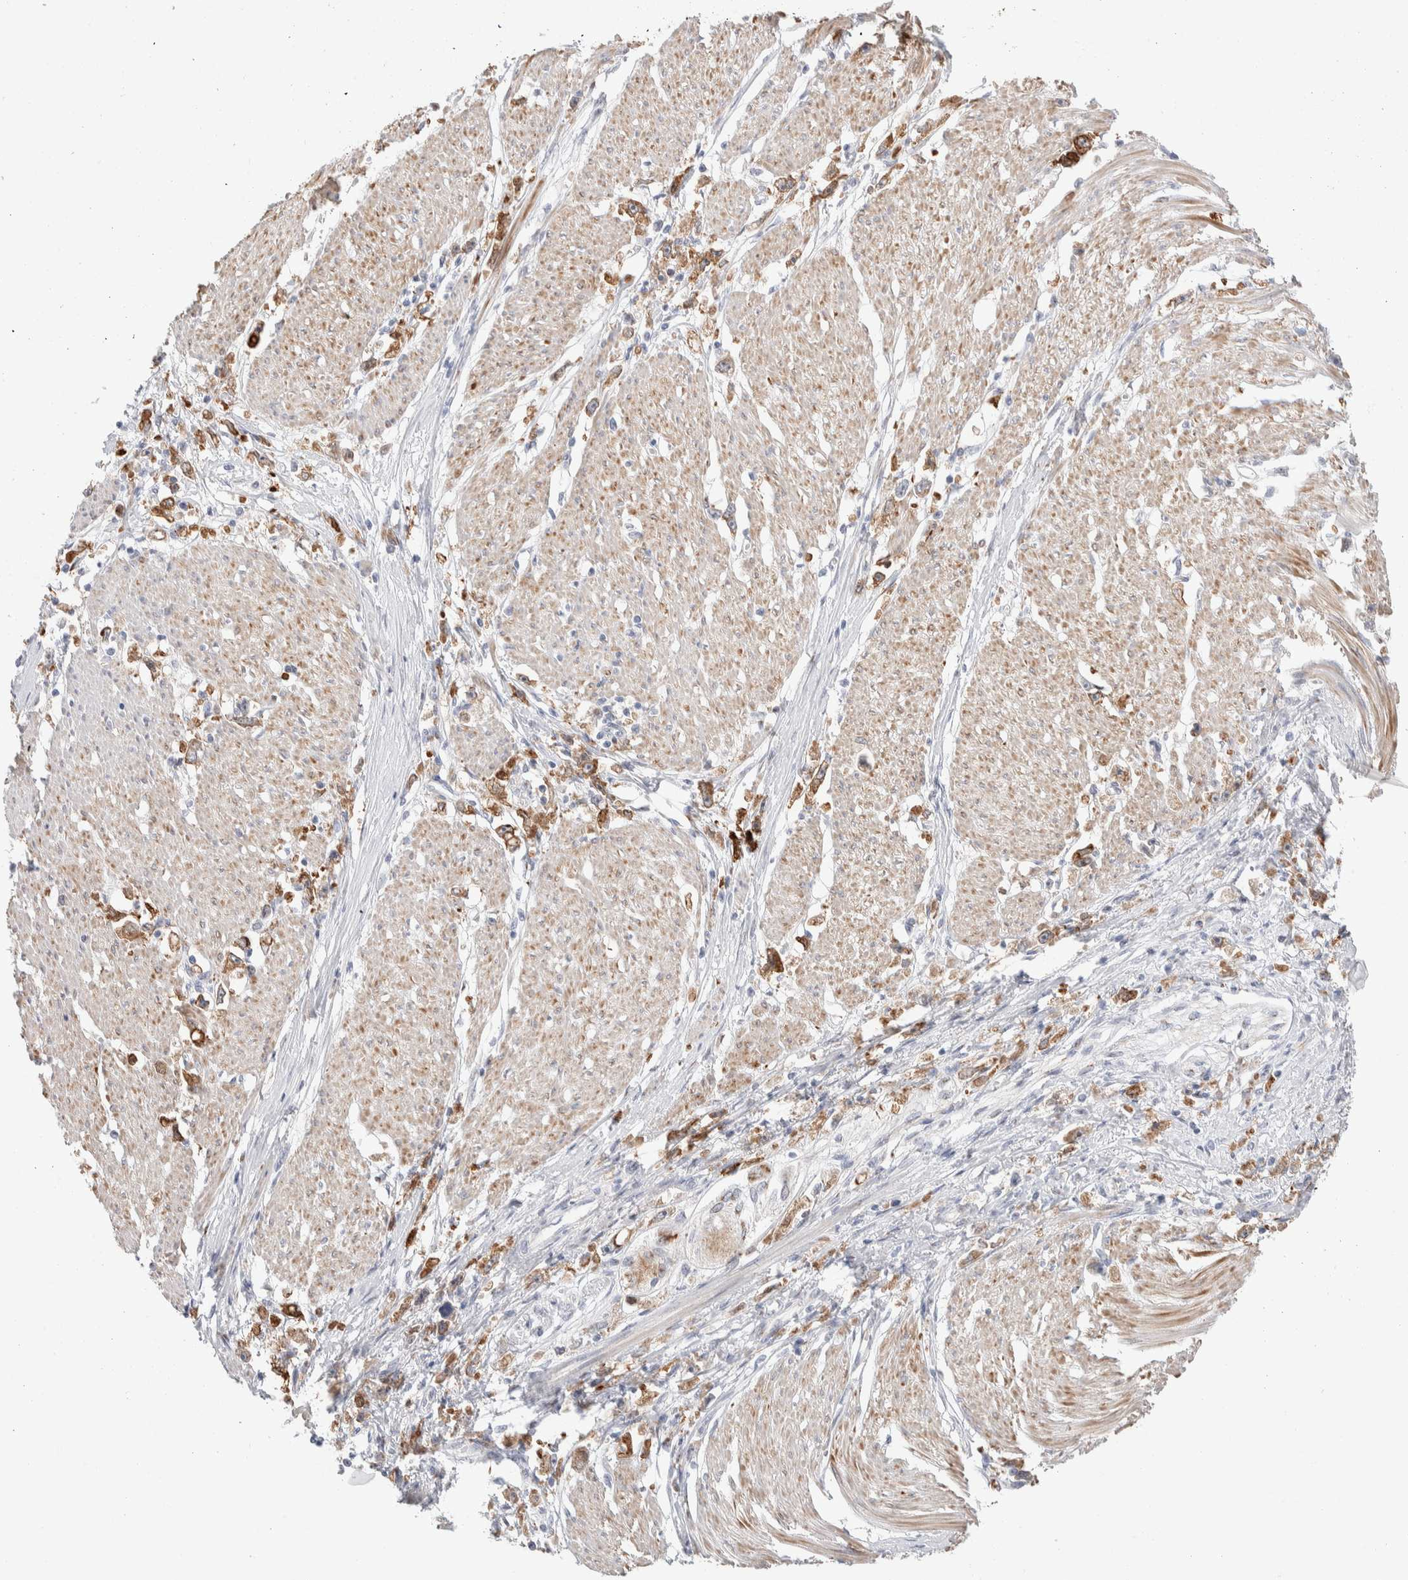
{"staining": {"intensity": "moderate", "quantity": ">75%", "location": "cytoplasmic/membranous"}, "tissue": "stomach cancer", "cell_type": "Tumor cells", "image_type": "cancer", "snomed": [{"axis": "morphology", "description": "Adenocarcinoma, NOS"}, {"axis": "topography", "description": "Stomach"}], "caption": "IHC staining of stomach cancer, which displays medium levels of moderate cytoplasmic/membranous staining in approximately >75% of tumor cells indicating moderate cytoplasmic/membranous protein staining. The staining was performed using DAB (brown) for protein detection and nuclei were counterstained in hematoxylin (blue).", "gene": "C1orf112", "patient": {"sex": "female", "age": 59}}